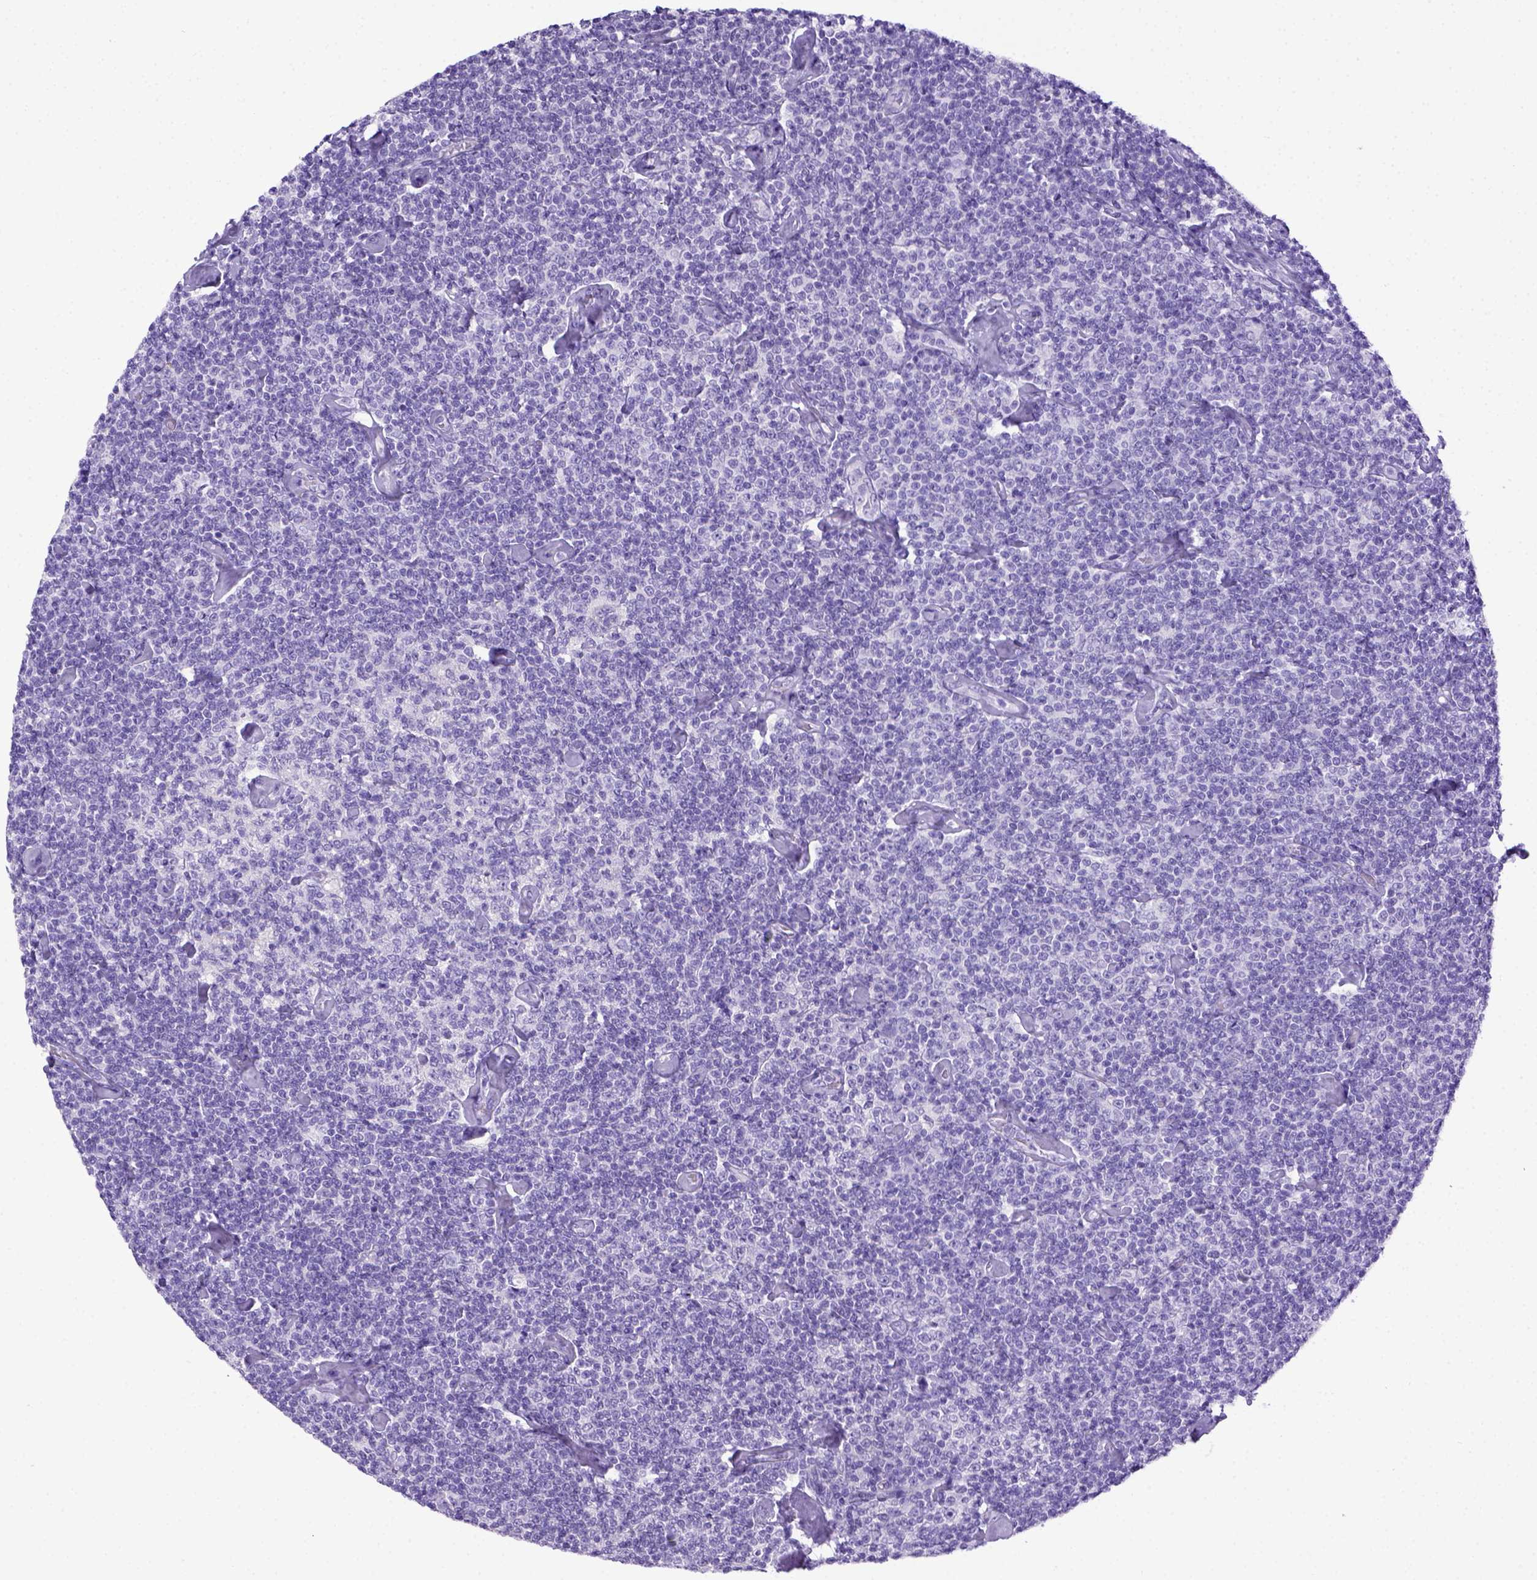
{"staining": {"intensity": "negative", "quantity": "none", "location": "none"}, "tissue": "lymphoma", "cell_type": "Tumor cells", "image_type": "cancer", "snomed": [{"axis": "morphology", "description": "Malignant lymphoma, non-Hodgkin's type, Low grade"}, {"axis": "topography", "description": "Lymph node"}], "caption": "Immunohistochemical staining of lymphoma shows no significant positivity in tumor cells.", "gene": "ITIH4", "patient": {"sex": "male", "age": 81}}